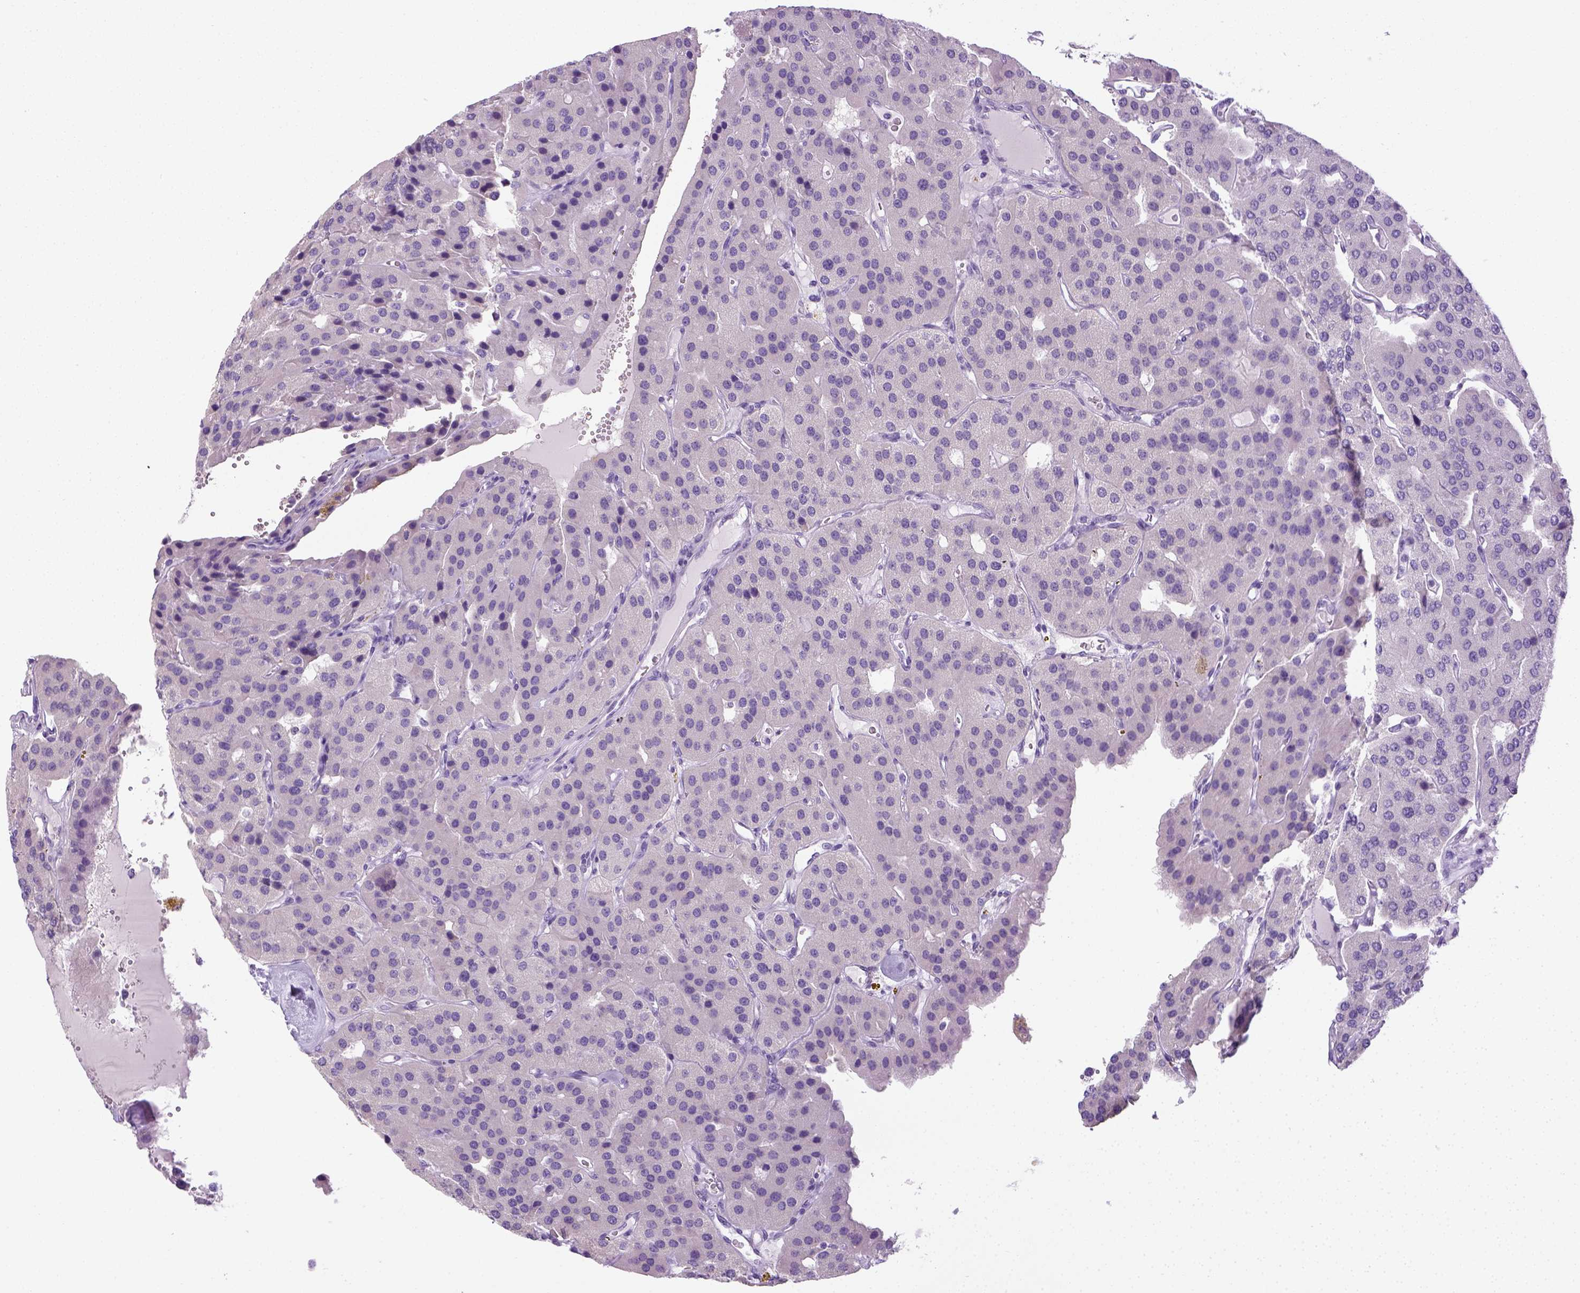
{"staining": {"intensity": "negative", "quantity": "none", "location": "none"}, "tissue": "parathyroid gland", "cell_type": "Glandular cells", "image_type": "normal", "snomed": [{"axis": "morphology", "description": "Normal tissue, NOS"}, {"axis": "morphology", "description": "Adenoma, NOS"}, {"axis": "topography", "description": "Parathyroid gland"}], "caption": "Glandular cells show no significant expression in normal parathyroid gland. (Stains: DAB (3,3'-diaminobenzidine) IHC with hematoxylin counter stain, Microscopy: brightfield microscopy at high magnification).", "gene": "LGSN", "patient": {"sex": "female", "age": 86}}